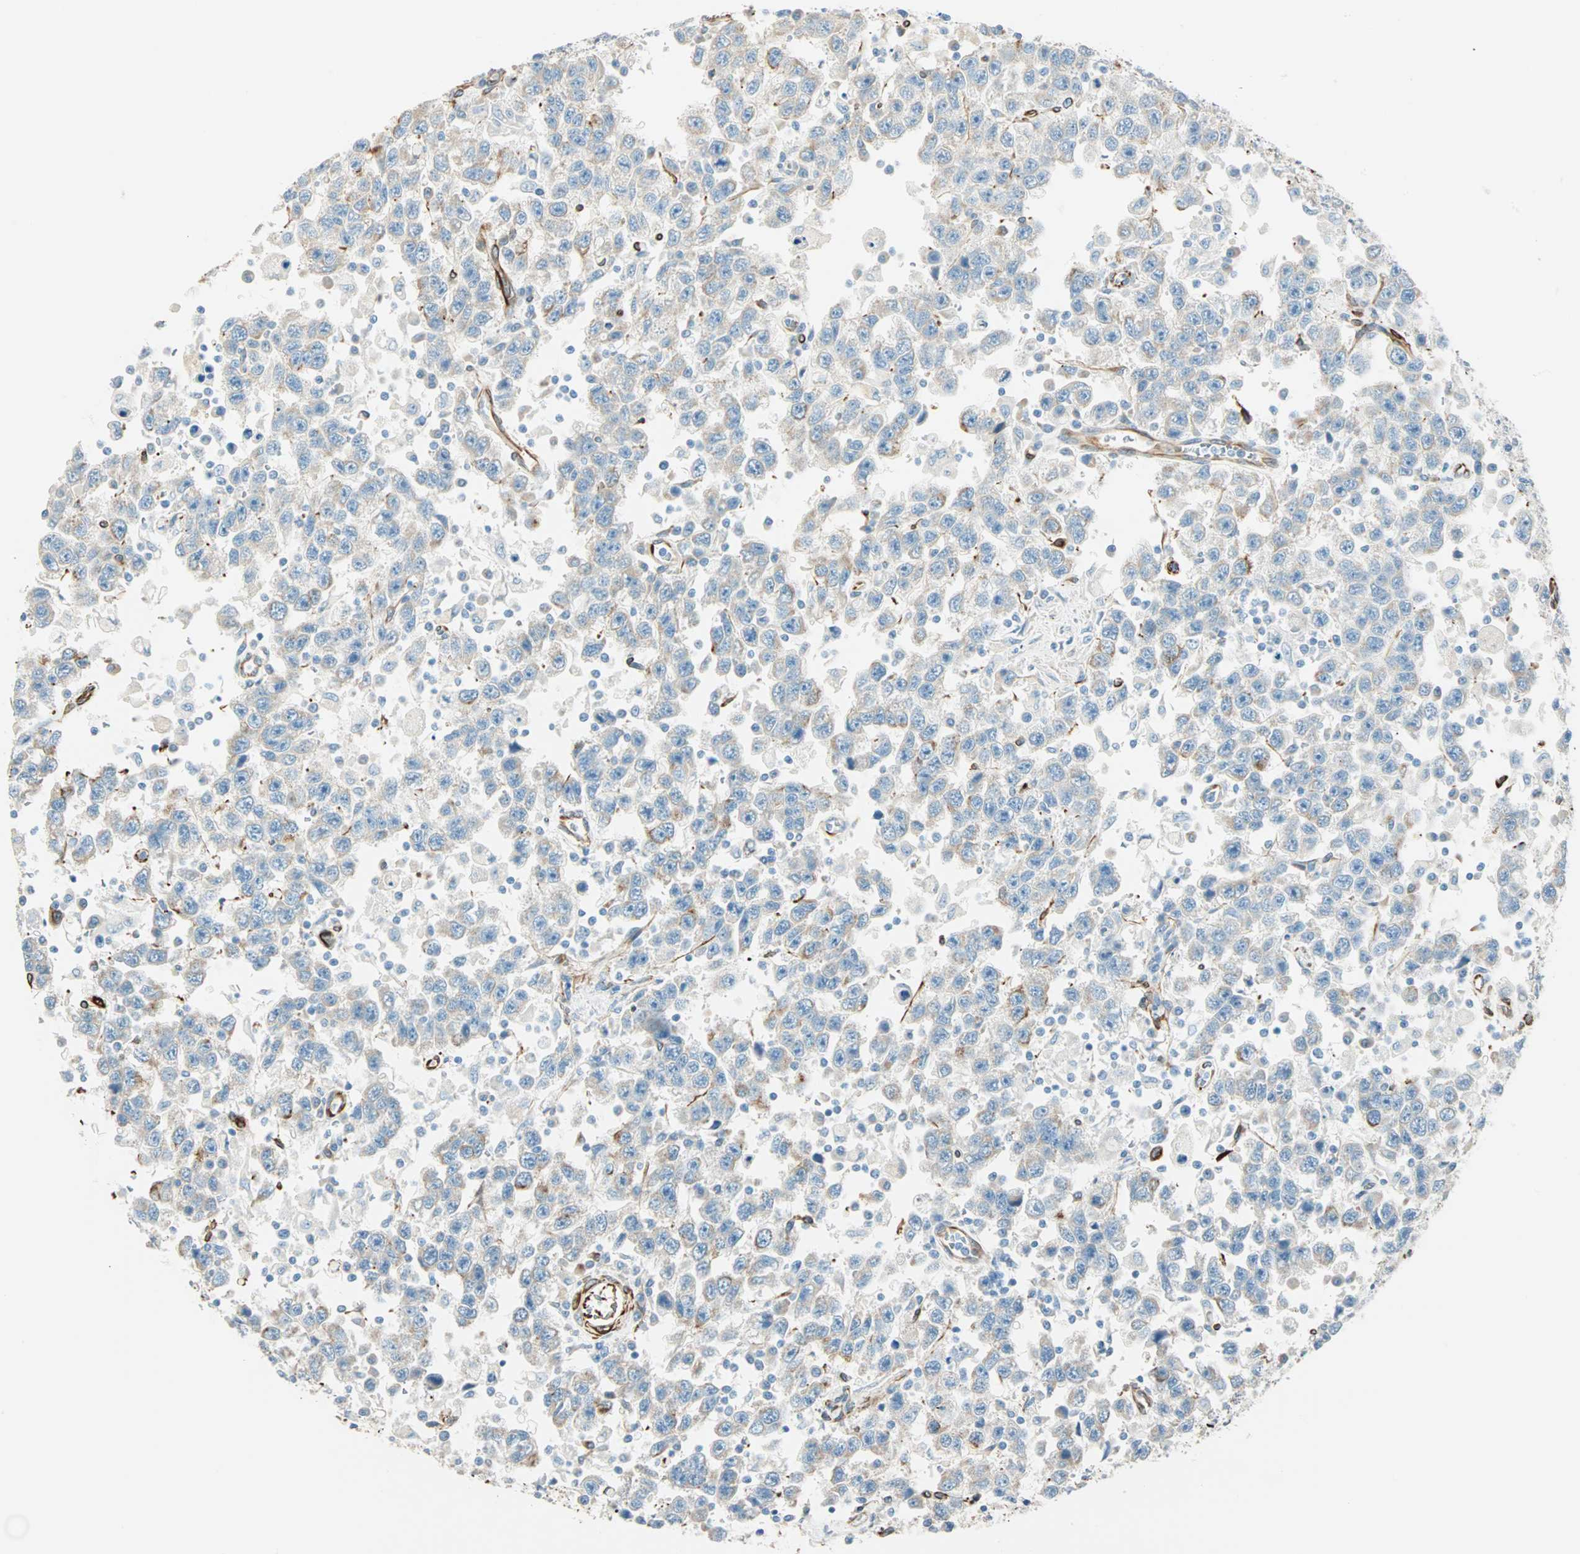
{"staining": {"intensity": "weak", "quantity": "25%-75%", "location": "cytoplasmic/membranous"}, "tissue": "testis cancer", "cell_type": "Tumor cells", "image_type": "cancer", "snomed": [{"axis": "morphology", "description": "Seminoma, NOS"}, {"axis": "topography", "description": "Testis"}], "caption": "This micrograph shows immunohistochemistry (IHC) staining of testis cancer (seminoma), with low weak cytoplasmic/membranous positivity in about 25%-75% of tumor cells.", "gene": "NES", "patient": {"sex": "male", "age": 41}}